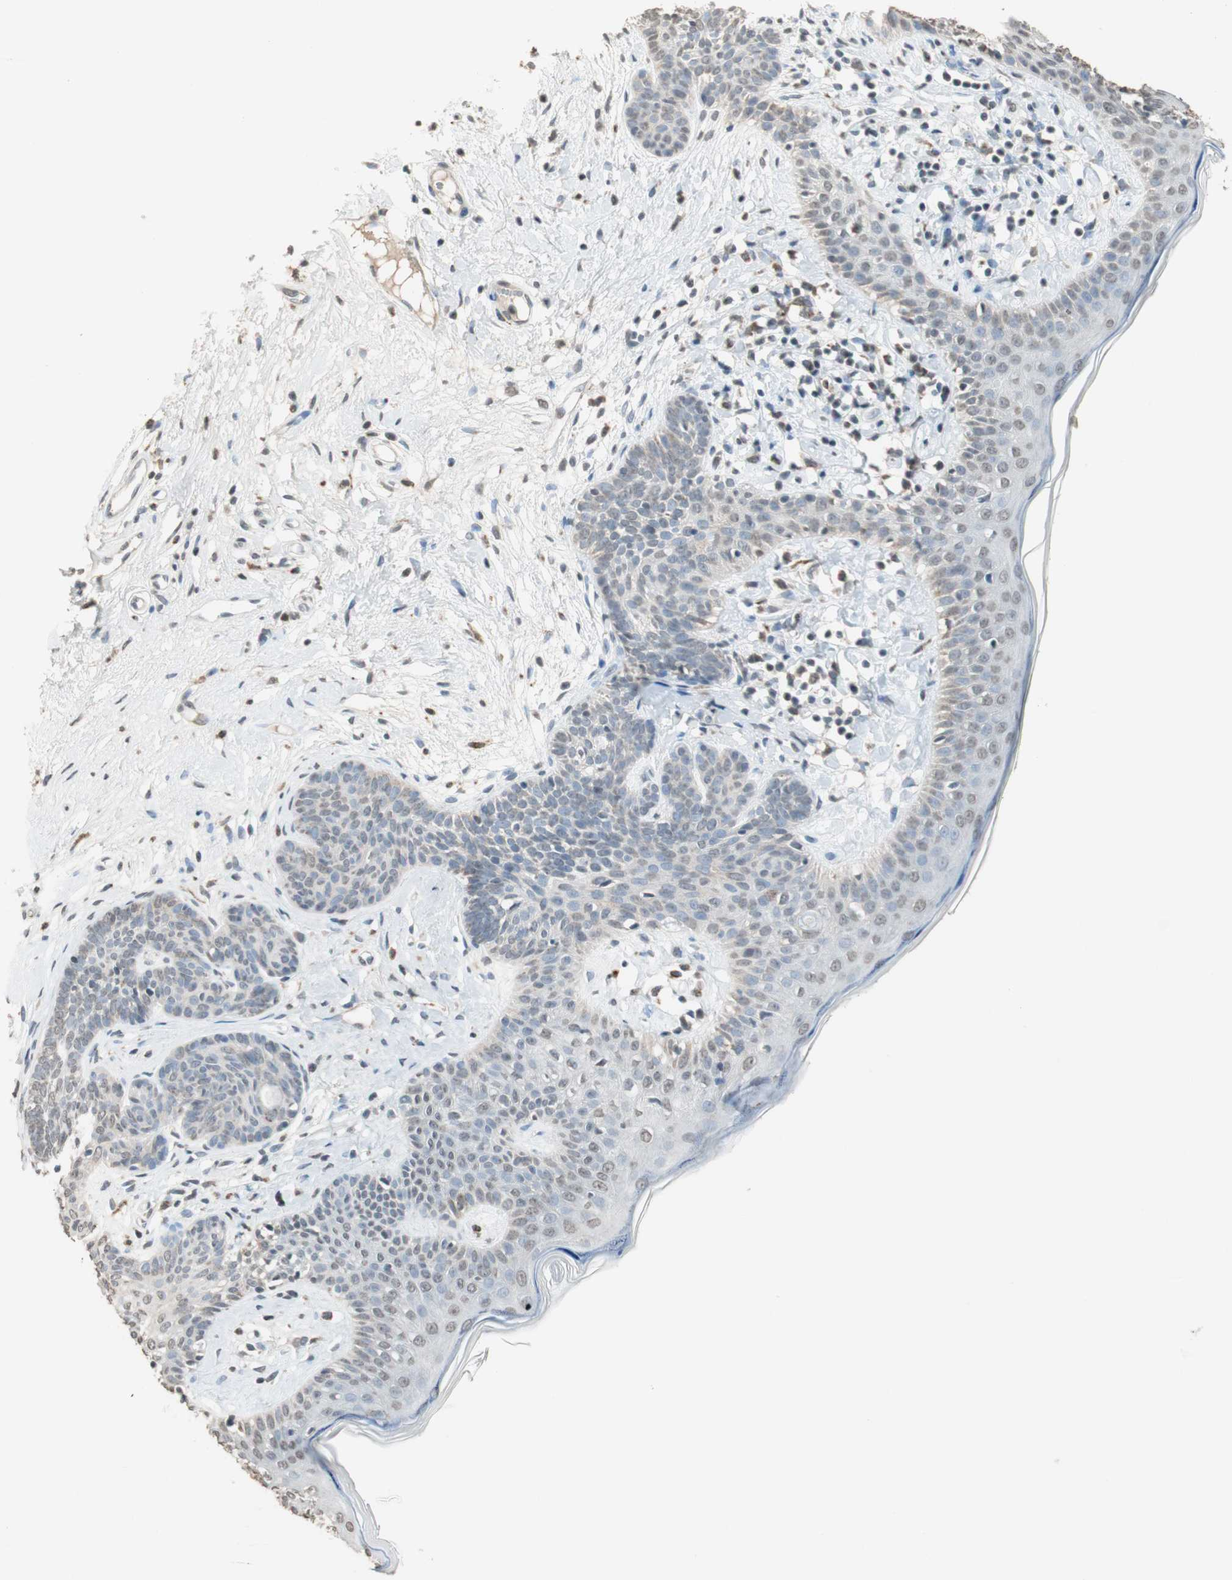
{"staining": {"intensity": "weak", "quantity": "25%-75%", "location": "nuclear"}, "tissue": "skin cancer", "cell_type": "Tumor cells", "image_type": "cancer", "snomed": [{"axis": "morphology", "description": "Developmental malformation"}, {"axis": "morphology", "description": "Basal cell carcinoma"}, {"axis": "topography", "description": "Skin"}], "caption": "Skin cancer stained with a protein marker reveals weak staining in tumor cells.", "gene": "PRELID1", "patient": {"sex": "female", "age": 62}}